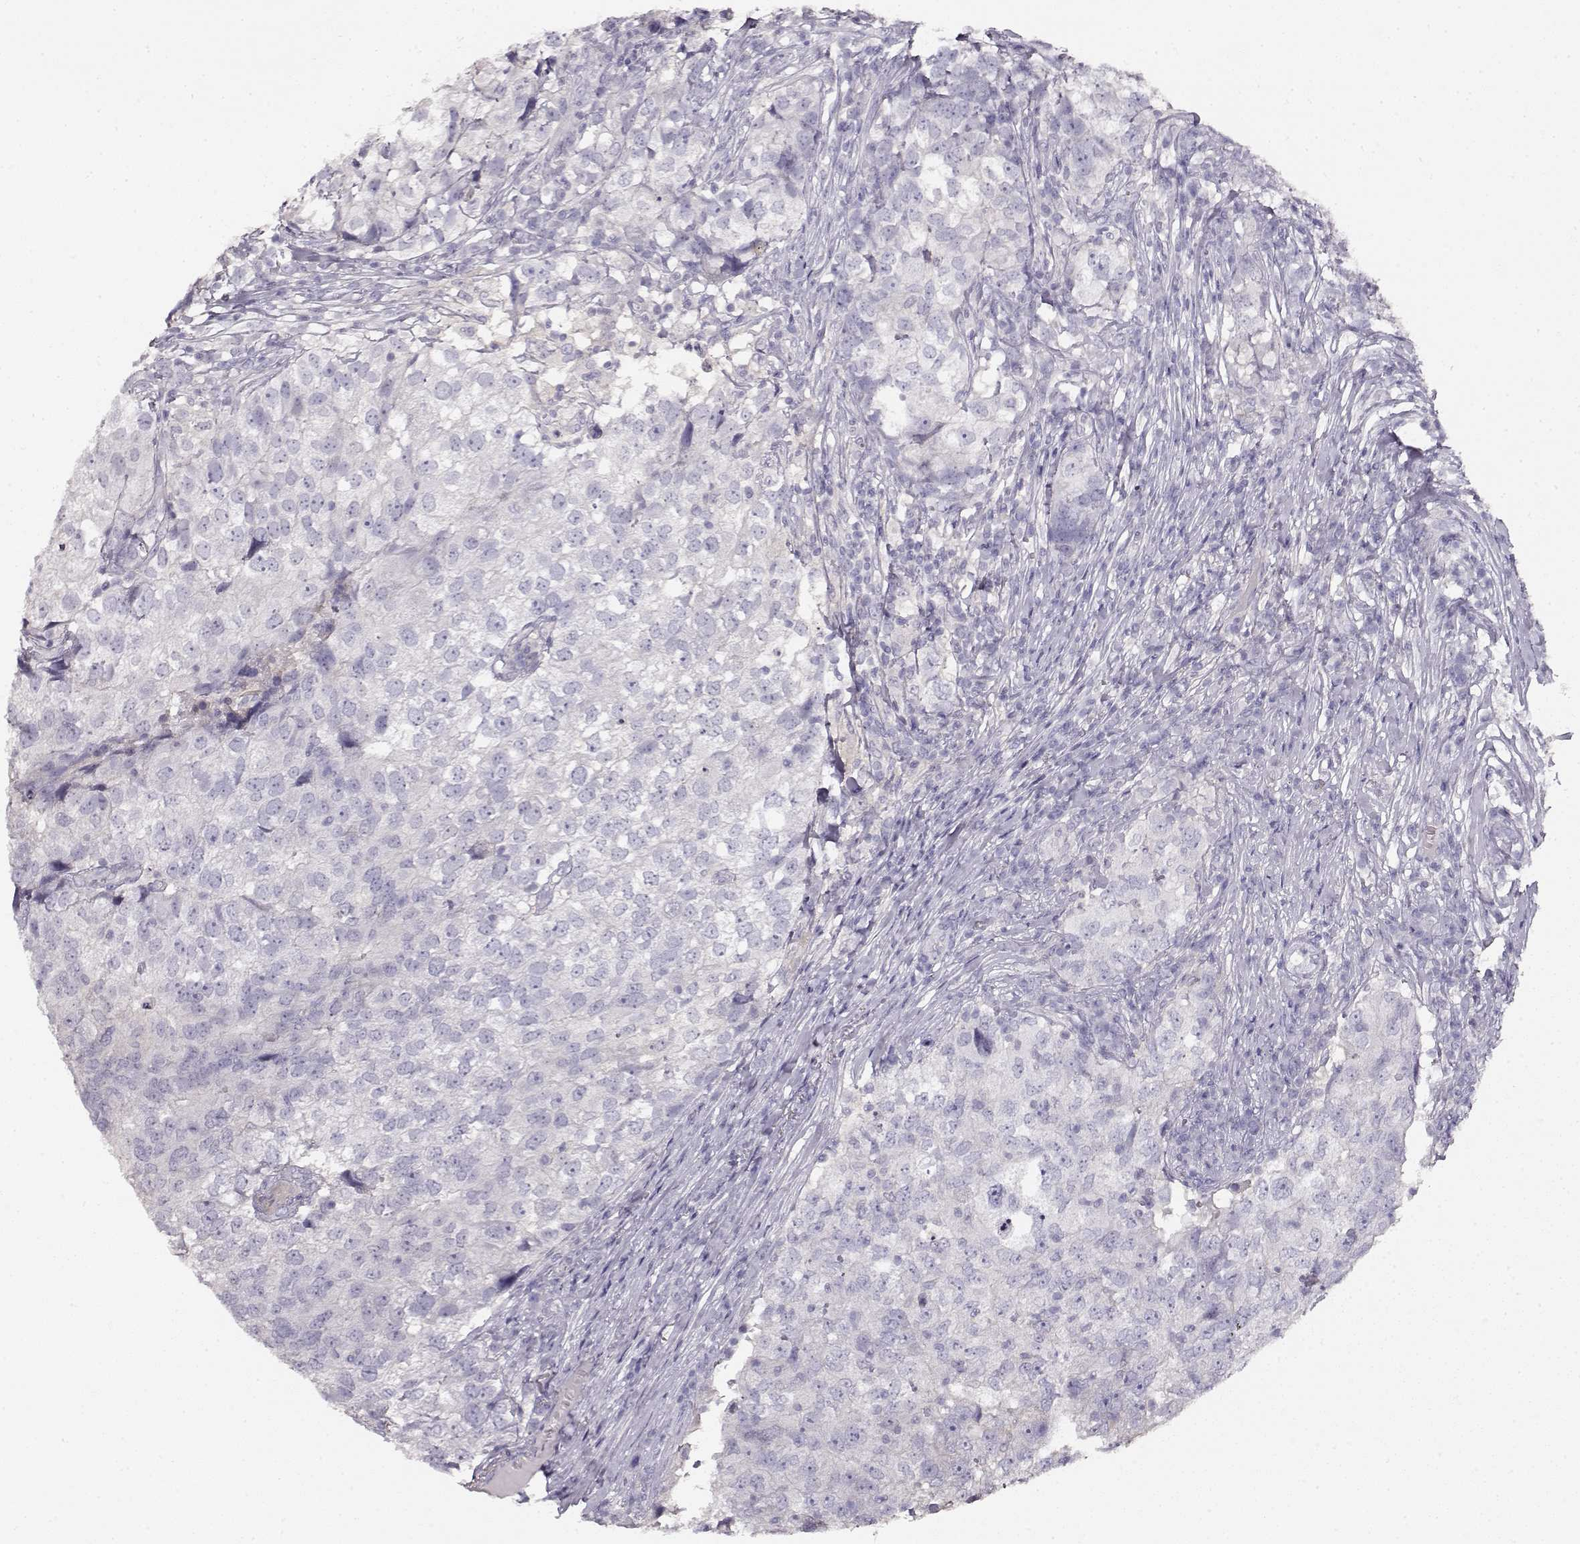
{"staining": {"intensity": "negative", "quantity": "none", "location": "none"}, "tissue": "breast cancer", "cell_type": "Tumor cells", "image_type": "cancer", "snomed": [{"axis": "morphology", "description": "Duct carcinoma"}, {"axis": "topography", "description": "Breast"}], "caption": "Immunohistochemical staining of breast invasive ductal carcinoma demonstrates no significant staining in tumor cells.", "gene": "NDRG4", "patient": {"sex": "female", "age": 30}}